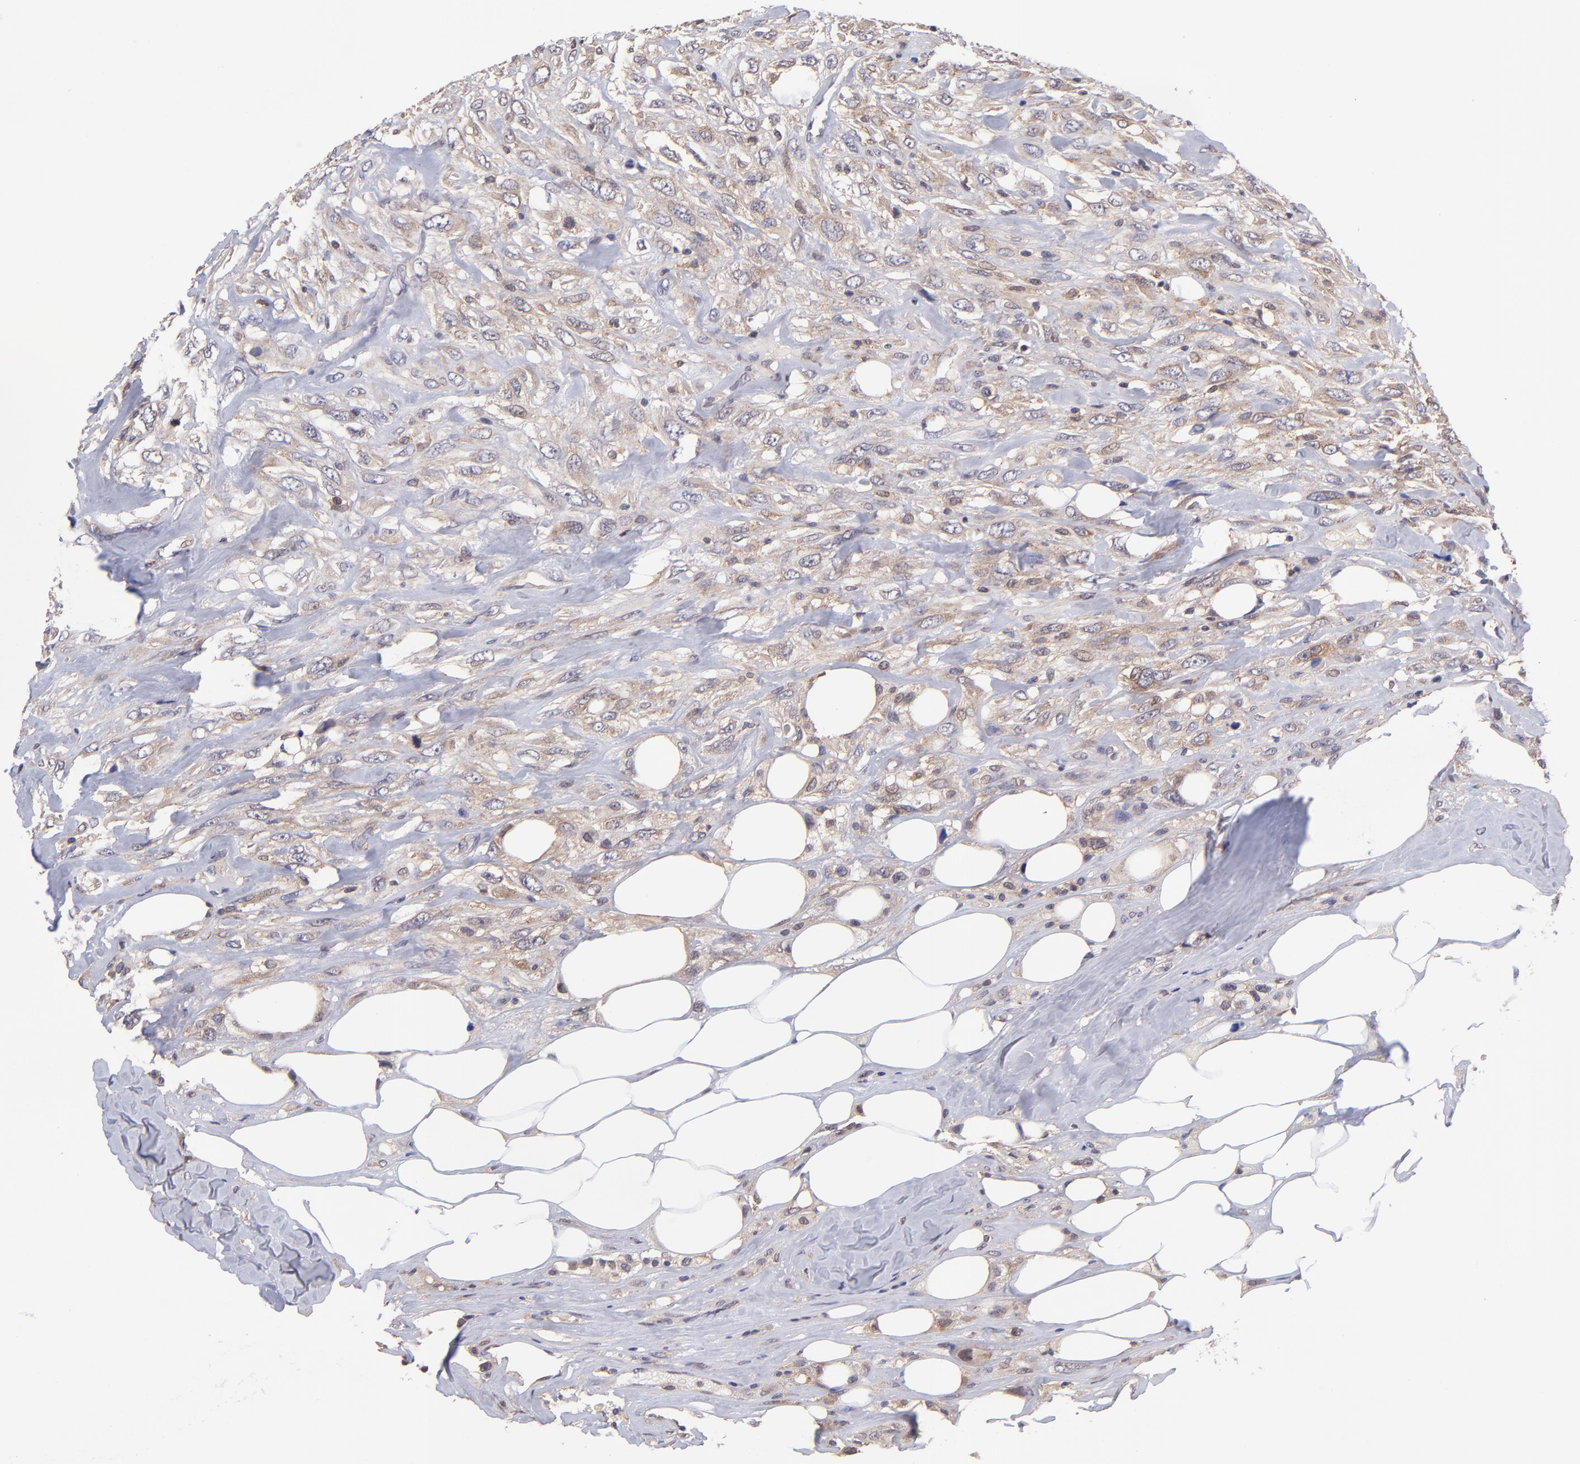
{"staining": {"intensity": "weak", "quantity": ">75%", "location": "cytoplasmic/membranous"}, "tissue": "breast cancer", "cell_type": "Tumor cells", "image_type": "cancer", "snomed": [{"axis": "morphology", "description": "Neoplasm, malignant, NOS"}, {"axis": "topography", "description": "Breast"}], "caption": "Breast cancer (neoplasm (malignant)) stained with a protein marker reveals weak staining in tumor cells.", "gene": "NSF", "patient": {"sex": "female", "age": 50}}